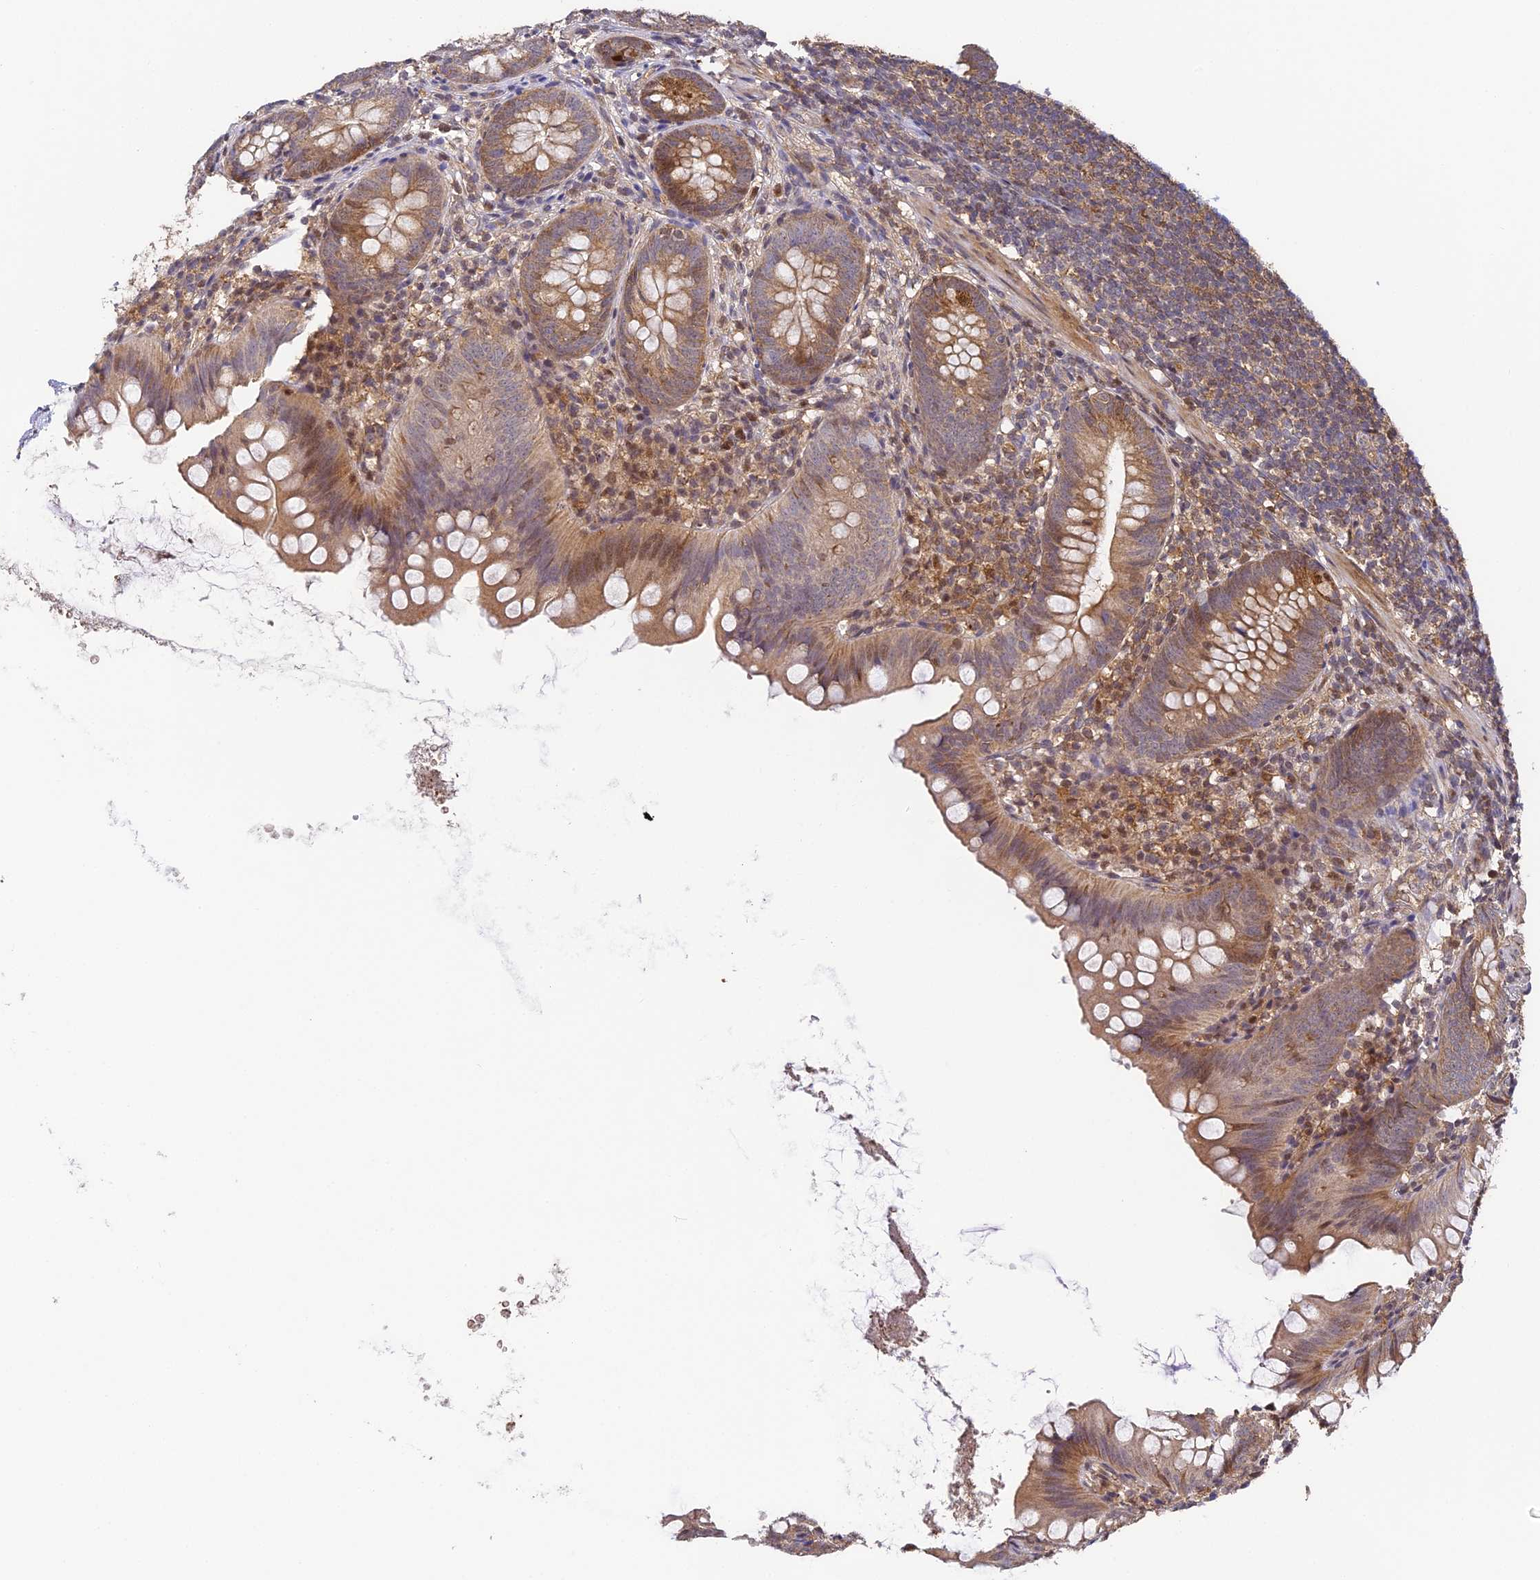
{"staining": {"intensity": "moderate", "quantity": ">75%", "location": "cytoplasmic/membranous"}, "tissue": "appendix", "cell_type": "Glandular cells", "image_type": "normal", "snomed": [{"axis": "morphology", "description": "Normal tissue, NOS"}, {"axis": "topography", "description": "Appendix"}], "caption": "Immunohistochemical staining of unremarkable appendix reveals moderate cytoplasmic/membranous protein staining in approximately >75% of glandular cells.", "gene": "ENSG00000268870", "patient": {"sex": "female", "age": 62}}